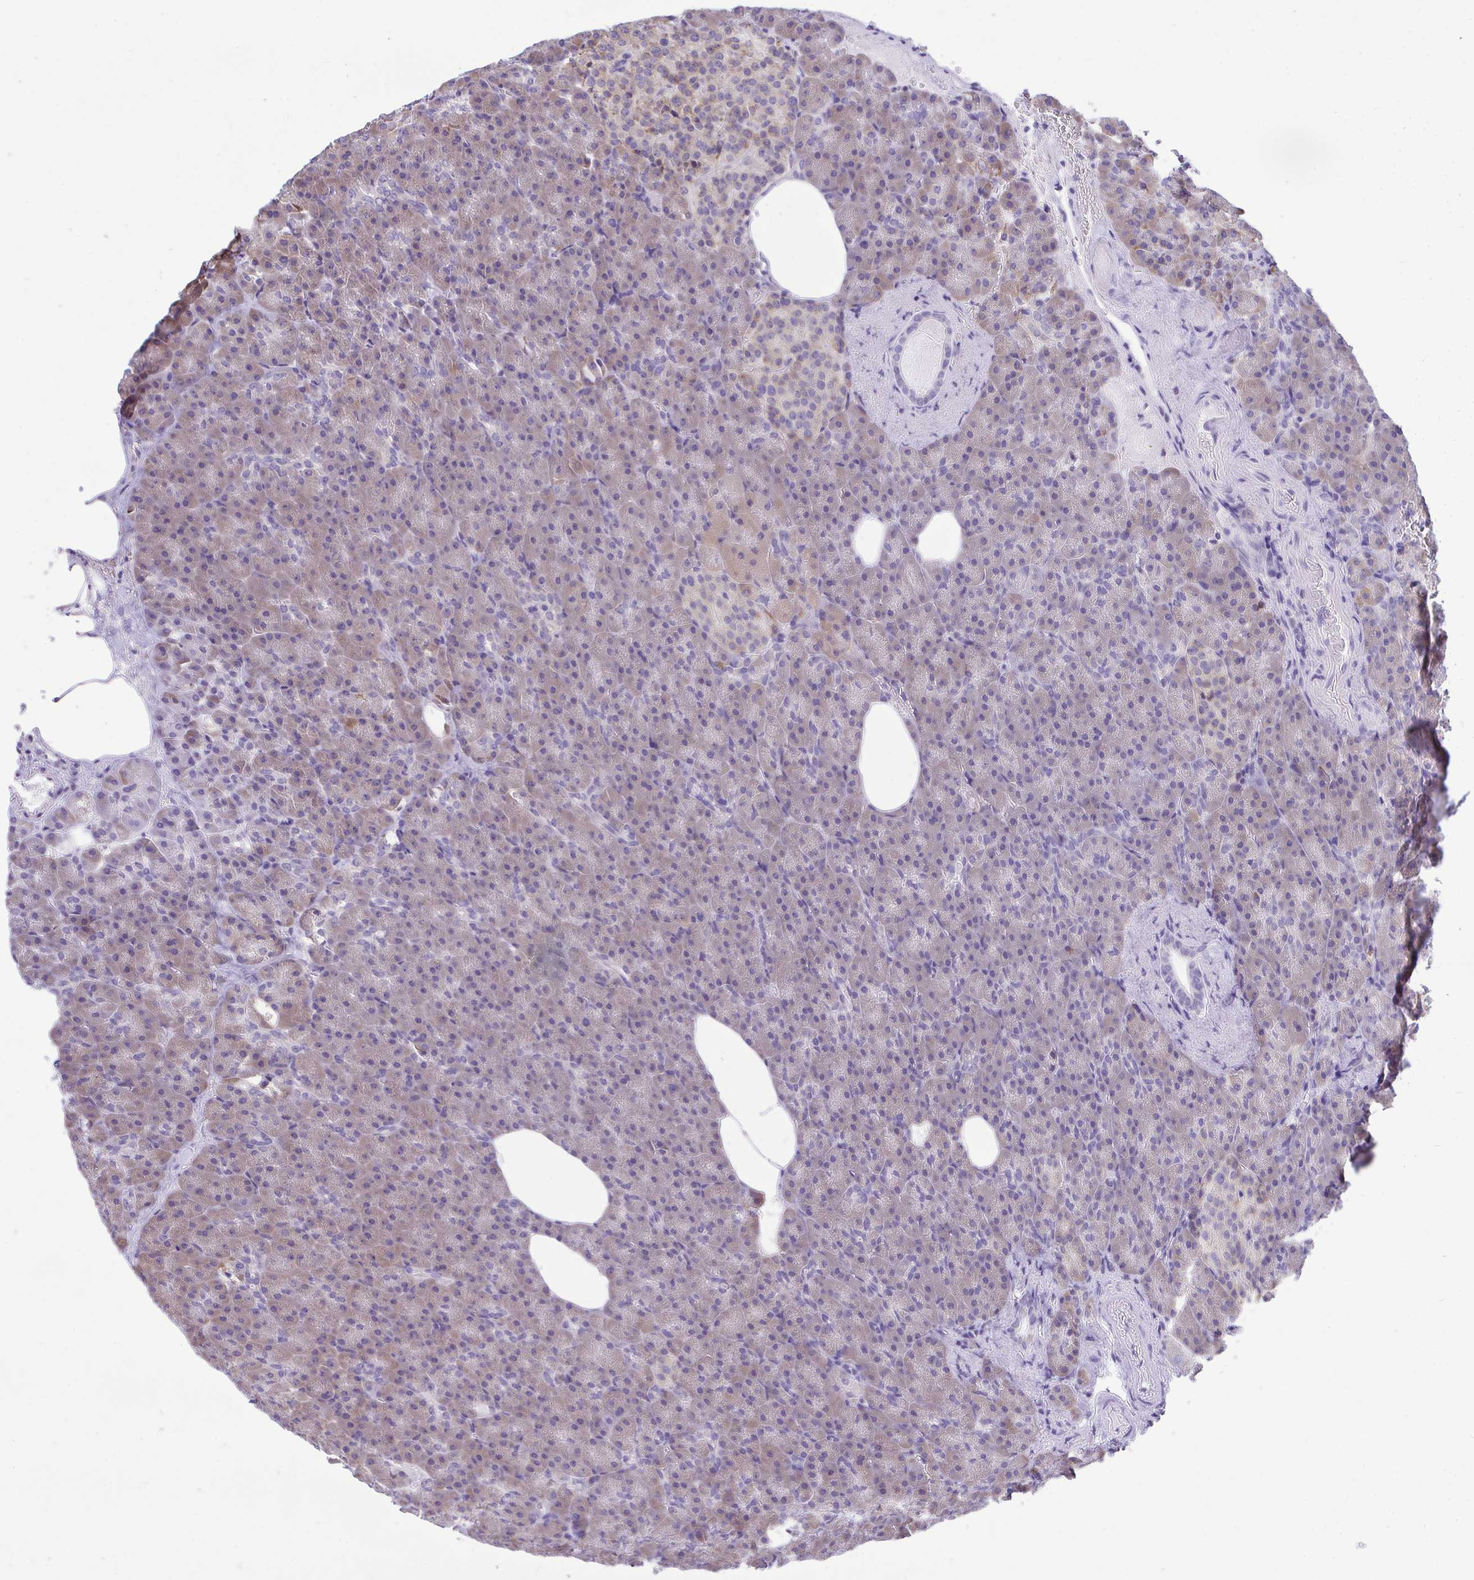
{"staining": {"intensity": "weak", "quantity": "<25%", "location": "cytoplasmic/membranous"}, "tissue": "pancreas", "cell_type": "Exocrine glandular cells", "image_type": "normal", "snomed": [{"axis": "morphology", "description": "Normal tissue, NOS"}, {"axis": "topography", "description": "Pancreas"}], "caption": "This histopathology image is of unremarkable pancreas stained with immunohistochemistry to label a protein in brown with the nuclei are counter-stained blue. There is no expression in exocrine glandular cells.", "gene": "PIGK", "patient": {"sex": "female", "age": 74}}